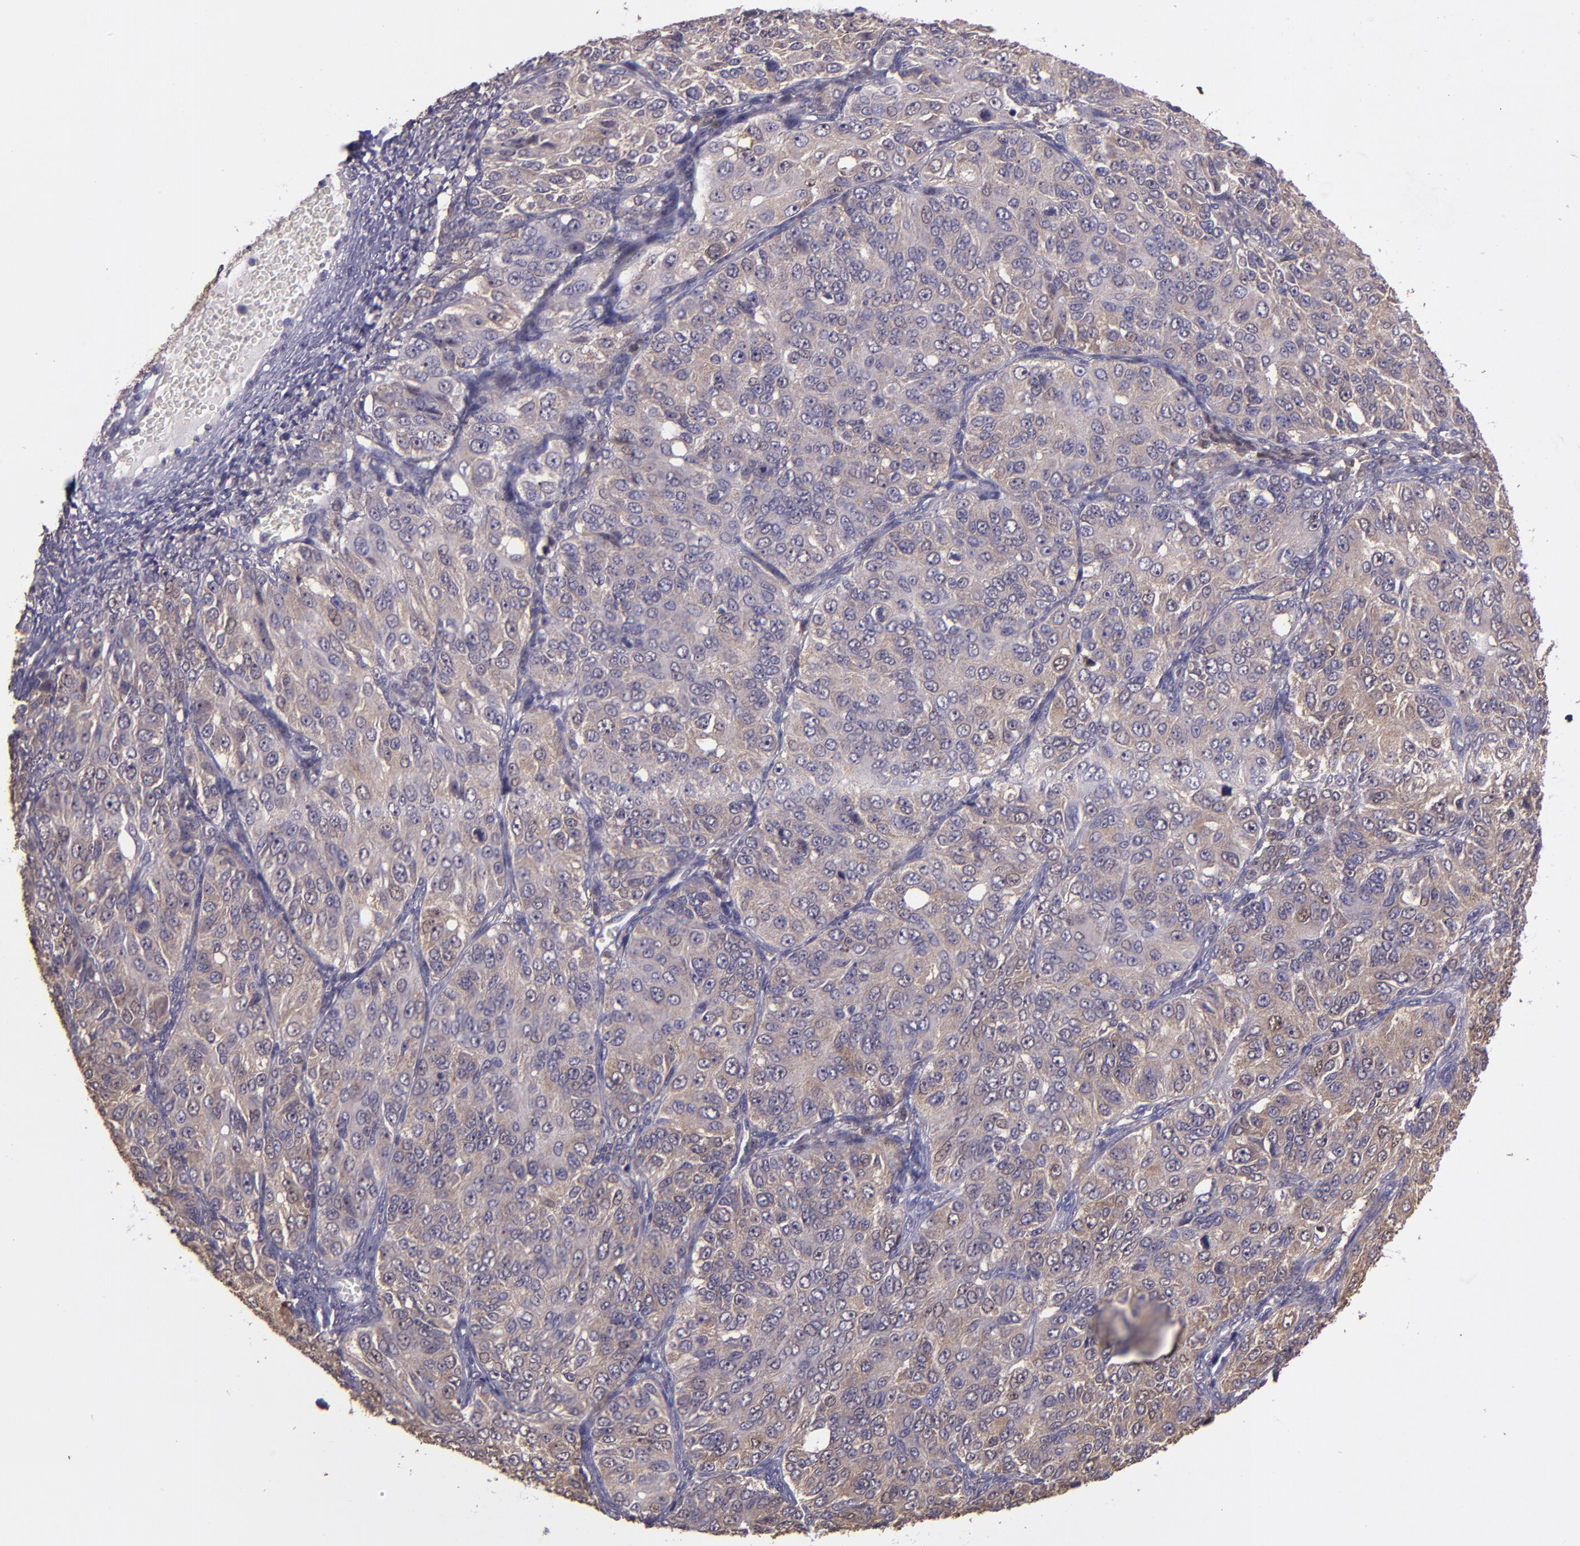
{"staining": {"intensity": "weak", "quantity": ">75%", "location": "cytoplasmic/membranous"}, "tissue": "ovarian cancer", "cell_type": "Tumor cells", "image_type": "cancer", "snomed": [{"axis": "morphology", "description": "Carcinoma, endometroid"}, {"axis": "topography", "description": "Ovary"}], "caption": "Immunohistochemistry (IHC) of human ovarian cancer shows low levels of weak cytoplasmic/membranous positivity in approximately >75% of tumor cells.", "gene": "PAPPA", "patient": {"sex": "female", "age": 51}}